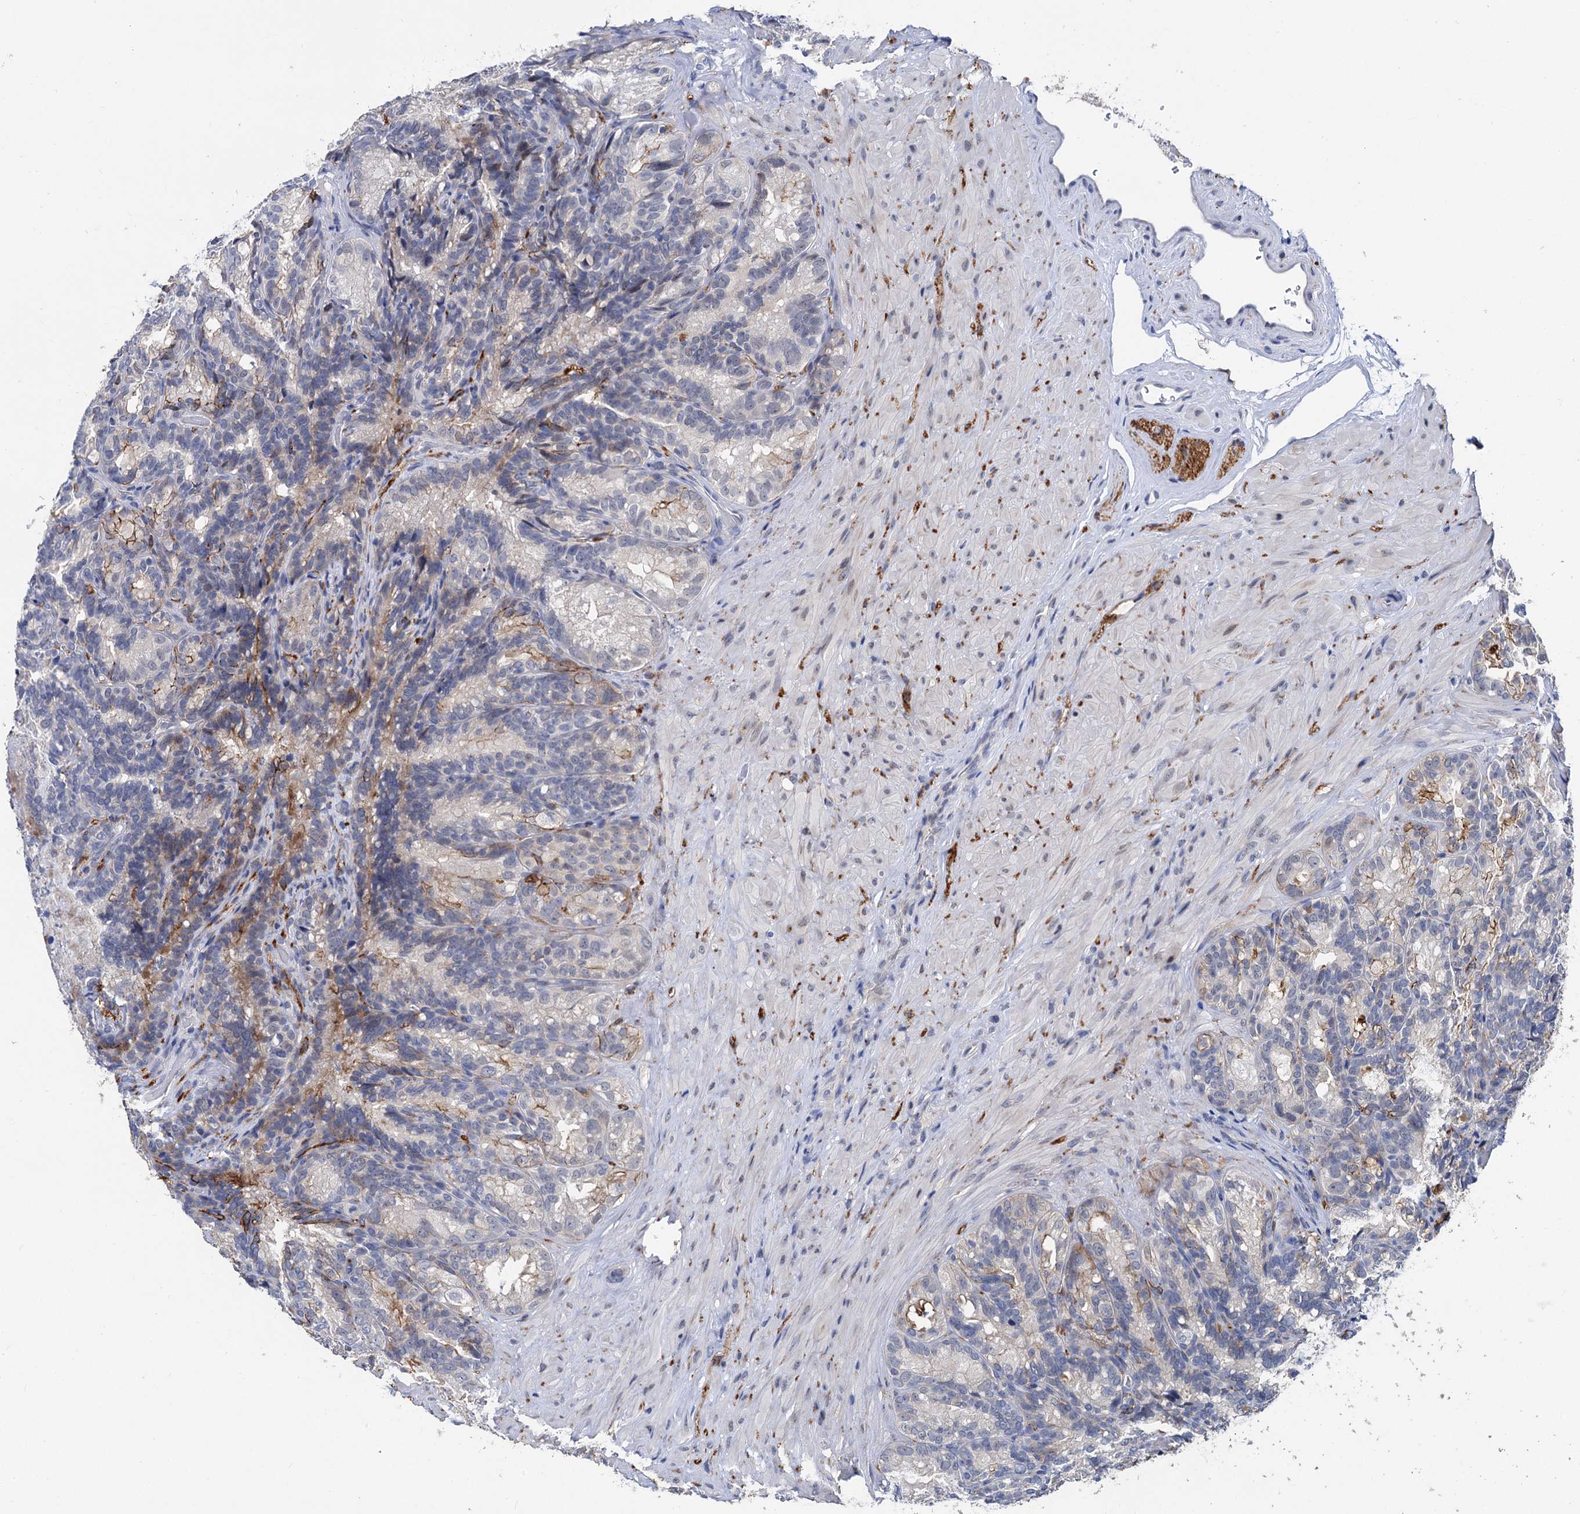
{"staining": {"intensity": "moderate", "quantity": "<25%", "location": "cytoplasmic/membranous"}, "tissue": "seminal vesicle", "cell_type": "Glandular cells", "image_type": "normal", "snomed": [{"axis": "morphology", "description": "Normal tissue, NOS"}, {"axis": "topography", "description": "Seminal veicle"}], "caption": "This micrograph demonstrates unremarkable seminal vesicle stained with immunohistochemistry (IHC) to label a protein in brown. The cytoplasmic/membranous of glandular cells show moderate positivity for the protein. Nuclei are counter-stained blue.", "gene": "CAPRIN2", "patient": {"sex": "male", "age": 60}}